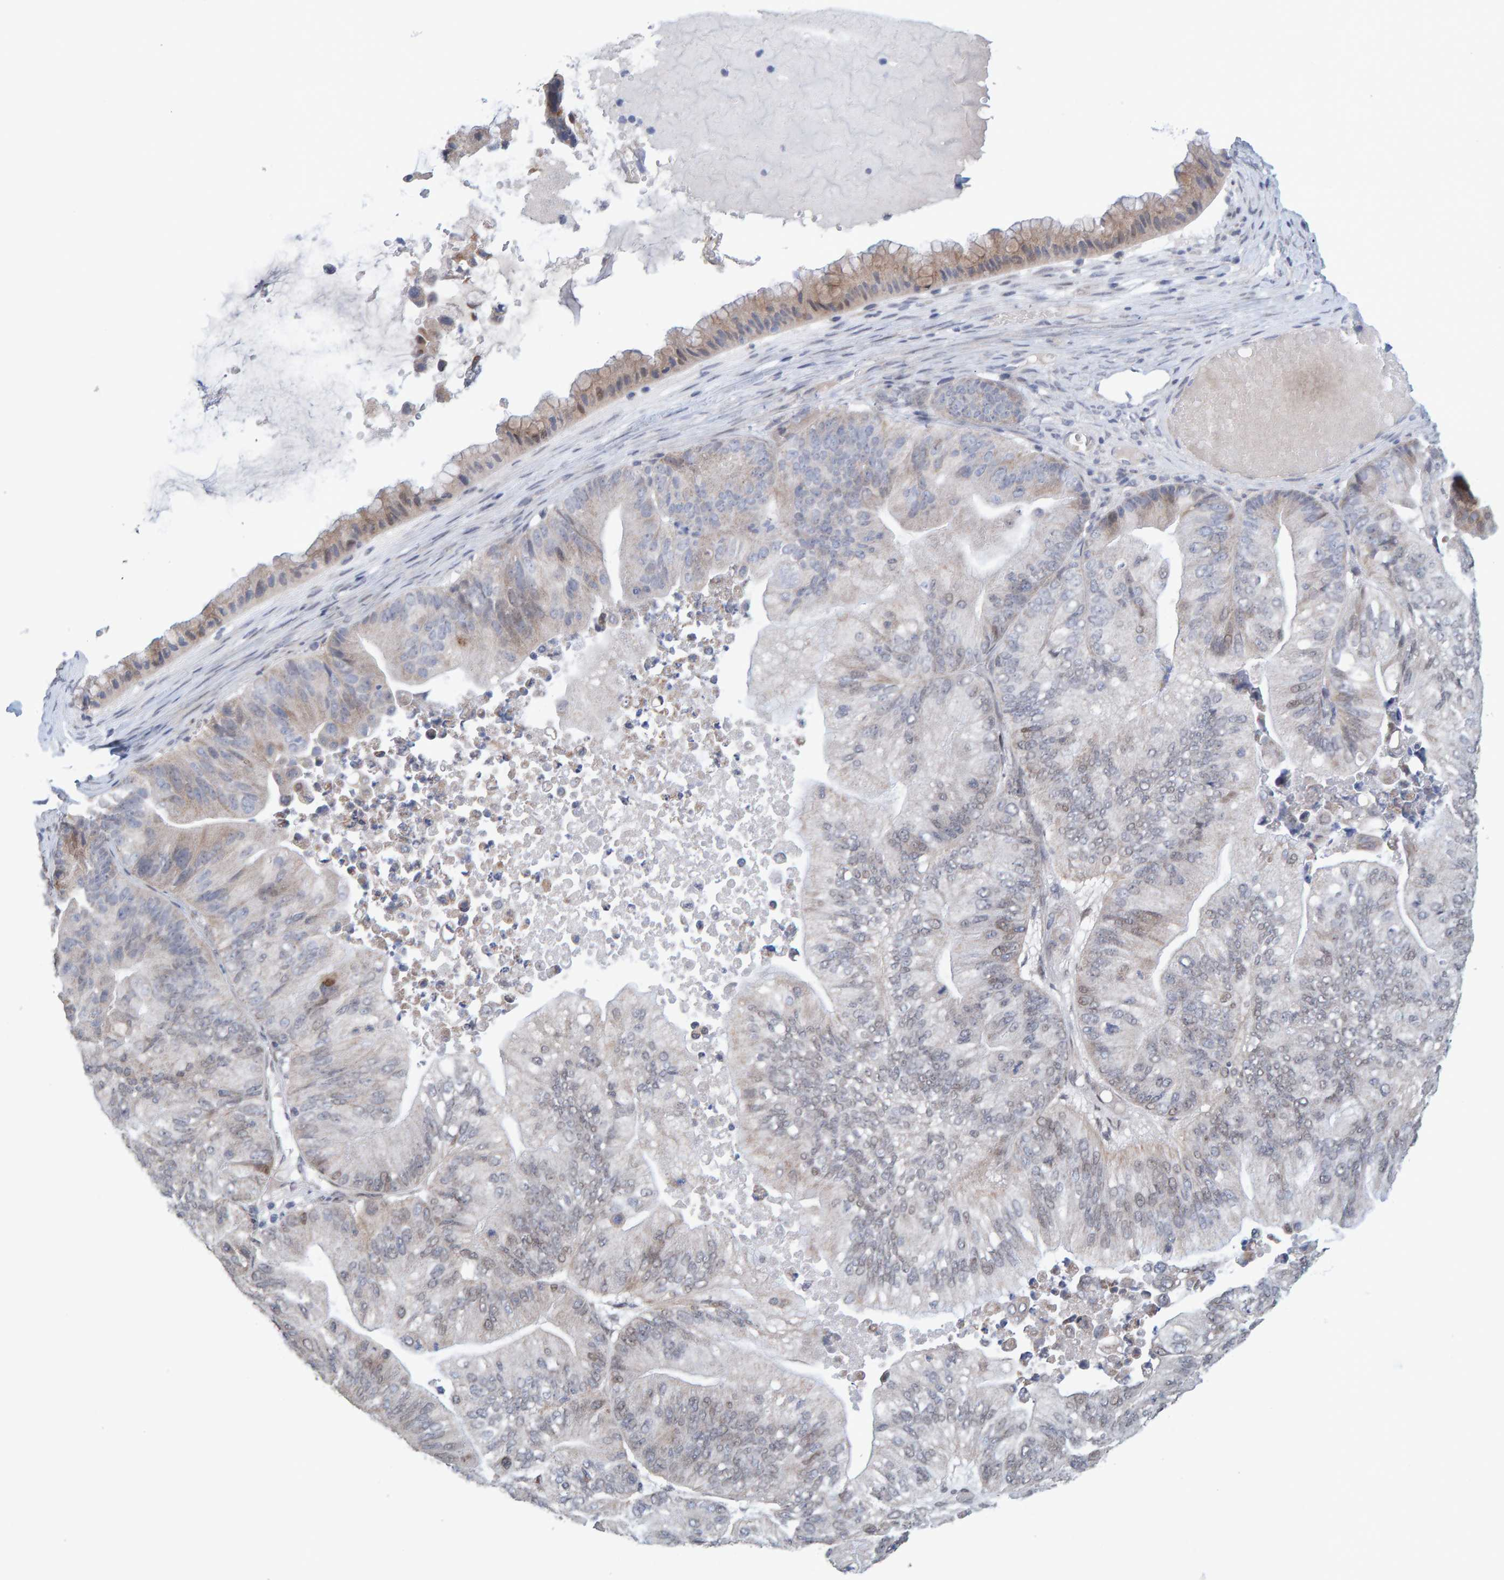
{"staining": {"intensity": "weak", "quantity": "<25%", "location": "cytoplasmic/membranous"}, "tissue": "ovarian cancer", "cell_type": "Tumor cells", "image_type": "cancer", "snomed": [{"axis": "morphology", "description": "Cystadenocarcinoma, mucinous, NOS"}, {"axis": "topography", "description": "Ovary"}], "caption": "The micrograph reveals no significant expression in tumor cells of mucinous cystadenocarcinoma (ovarian). (DAB (3,3'-diaminobenzidine) IHC visualized using brightfield microscopy, high magnification).", "gene": "USP43", "patient": {"sex": "female", "age": 61}}